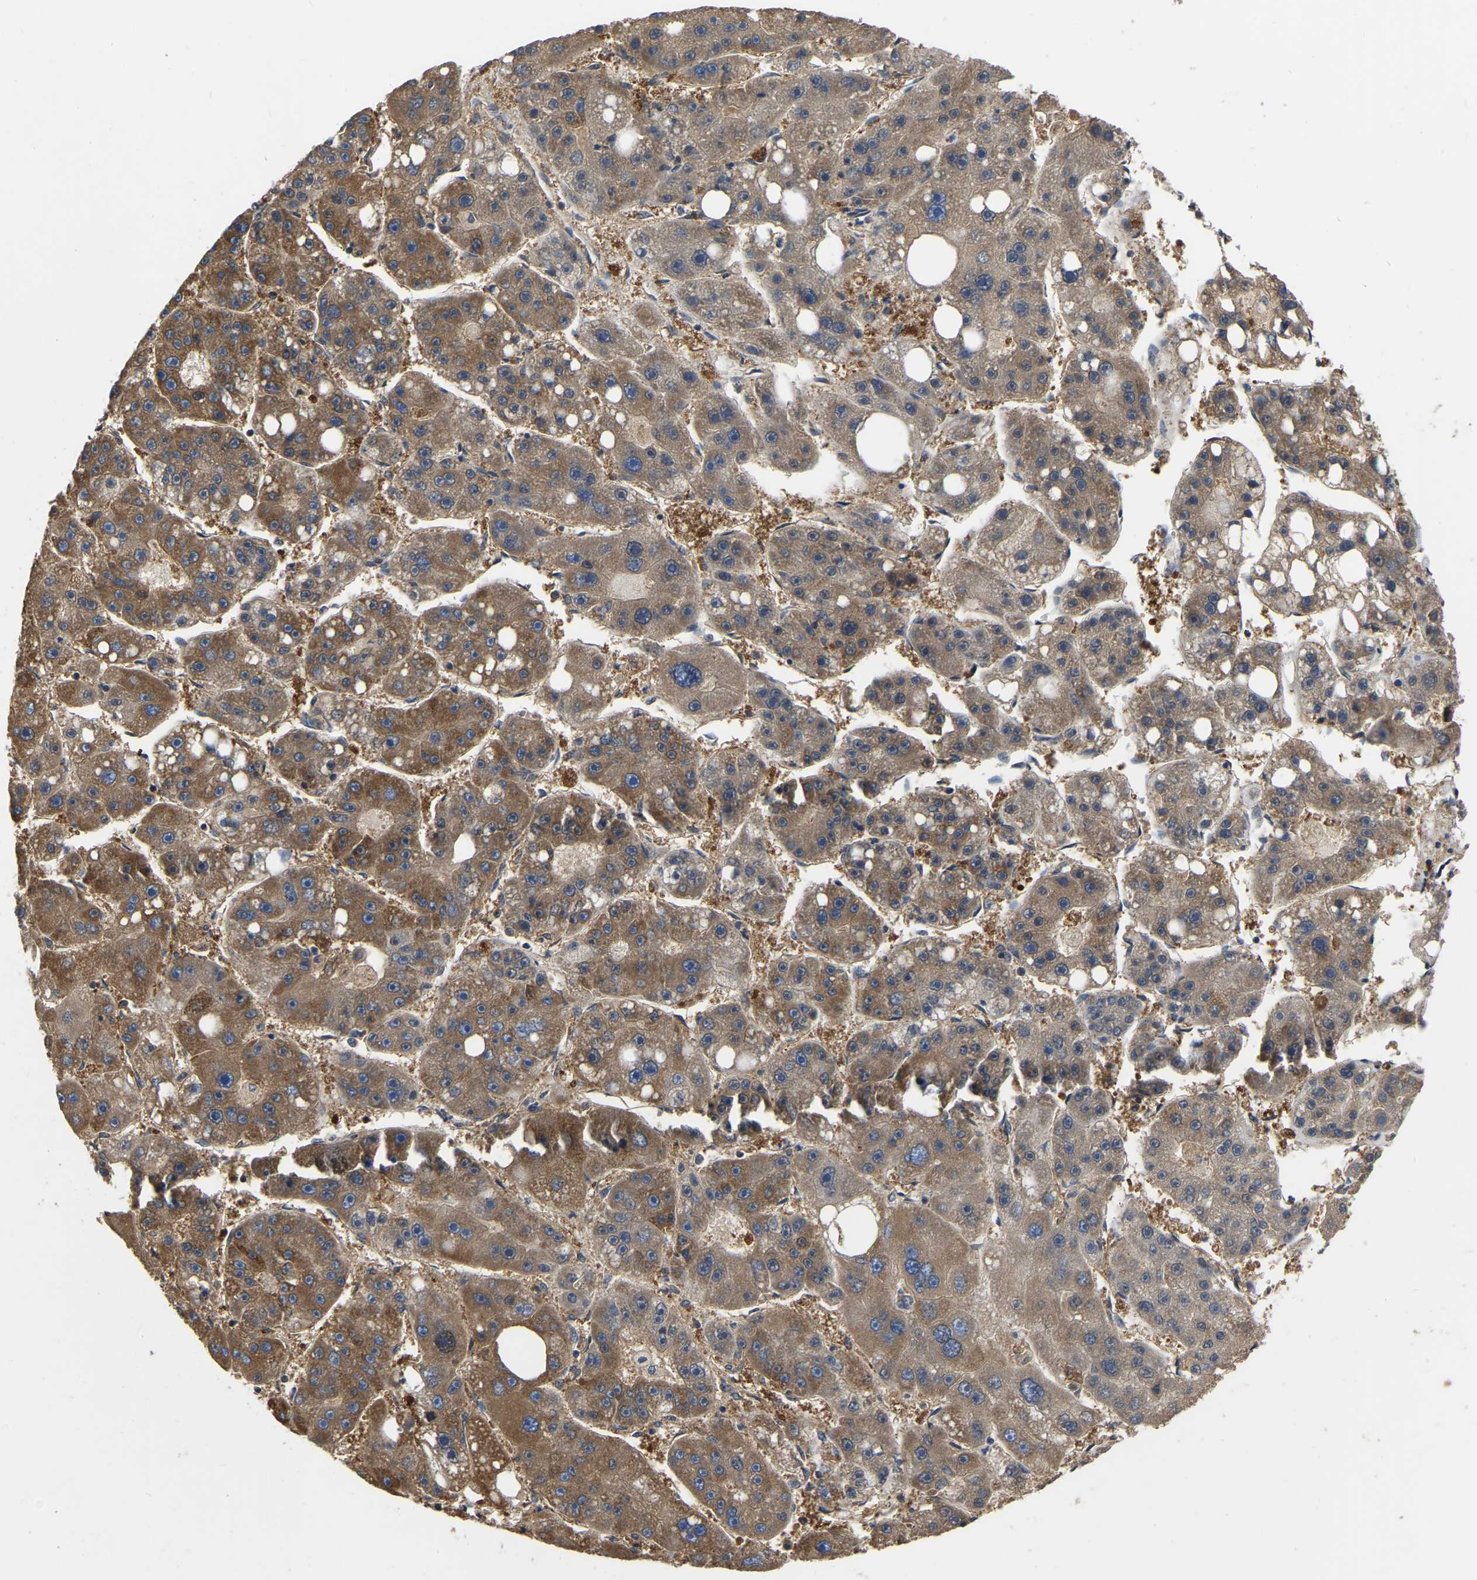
{"staining": {"intensity": "moderate", "quantity": ">75%", "location": "cytoplasmic/membranous"}, "tissue": "liver cancer", "cell_type": "Tumor cells", "image_type": "cancer", "snomed": [{"axis": "morphology", "description": "Carcinoma, Hepatocellular, NOS"}, {"axis": "topography", "description": "Liver"}], "caption": "The immunohistochemical stain shows moderate cytoplasmic/membranous staining in tumor cells of liver cancer tissue.", "gene": "GARS1", "patient": {"sex": "female", "age": 61}}